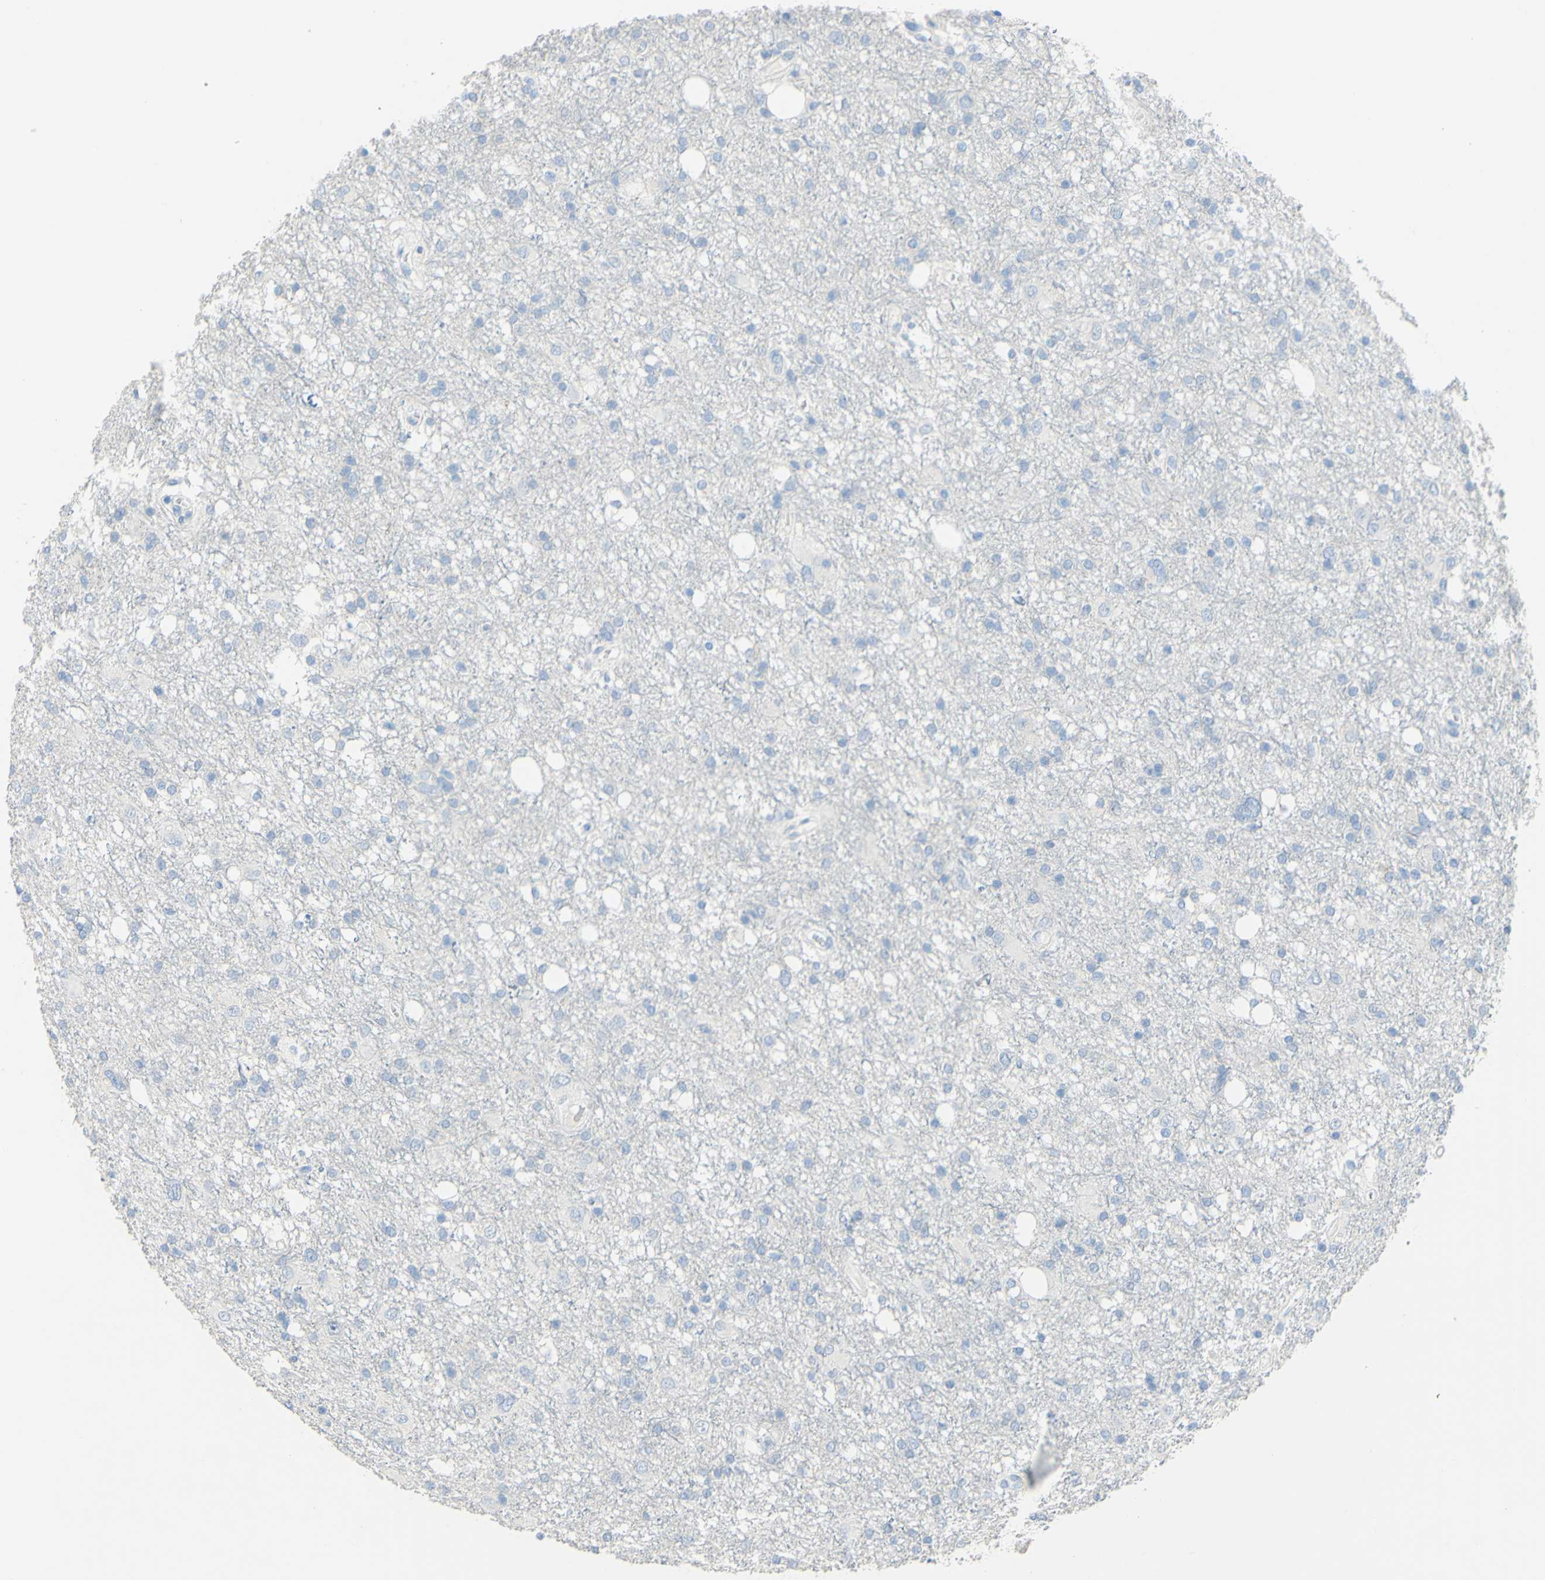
{"staining": {"intensity": "negative", "quantity": "none", "location": "none"}, "tissue": "glioma", "cell_type": "Tumor cells", "image_type": "cancer", "snomed": [{"axis": "morphology", "description": "Glioma, malignant, High grade"}, {"axis": "topography", "description": "Brain"}], "caption": "Micrograph shows no protein expression in tumor cells of malignant glioma (high-grade) tissue.", "gene": "DSC2", "patient": {"sex": "female", "age": 59}}